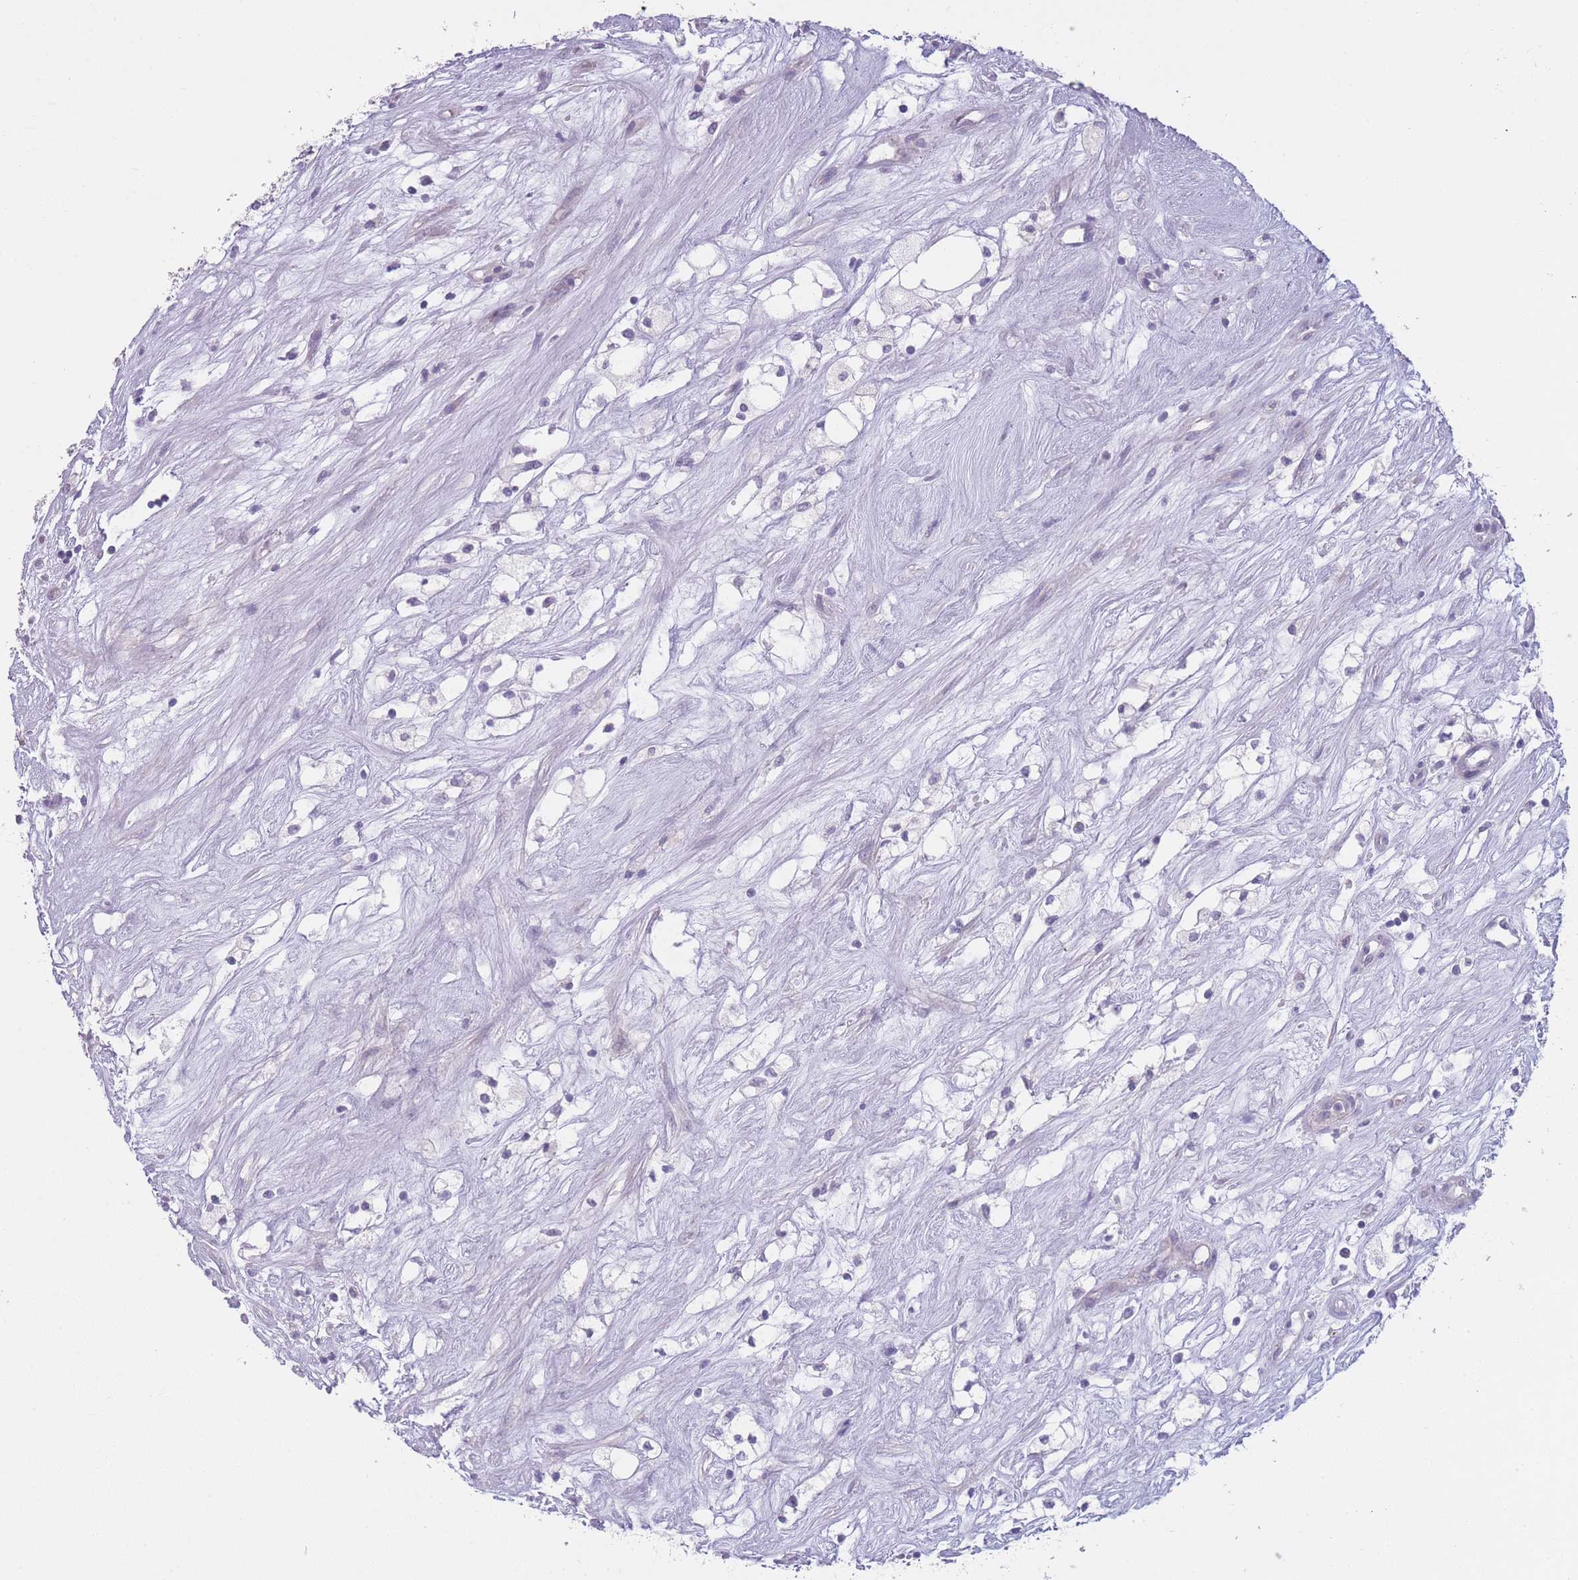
{"staining": {"intensity": "negative", "quantity": "none", "location": "none"}, "tissue": "renal cancer", "cell_type": "Tumor cells", "image_type": "cancer", "snomed": [{"axis": "morphology", "description": "Adenocarcinoma, NOS"}, {"axis": "topography", "description": "Kidney"}], "caption": "Image shows no significant protein expression in tumor cells of renal adenocarcinoma.", "gene": "DCANP1", "patient": {"sex": "male", "age": 59}}